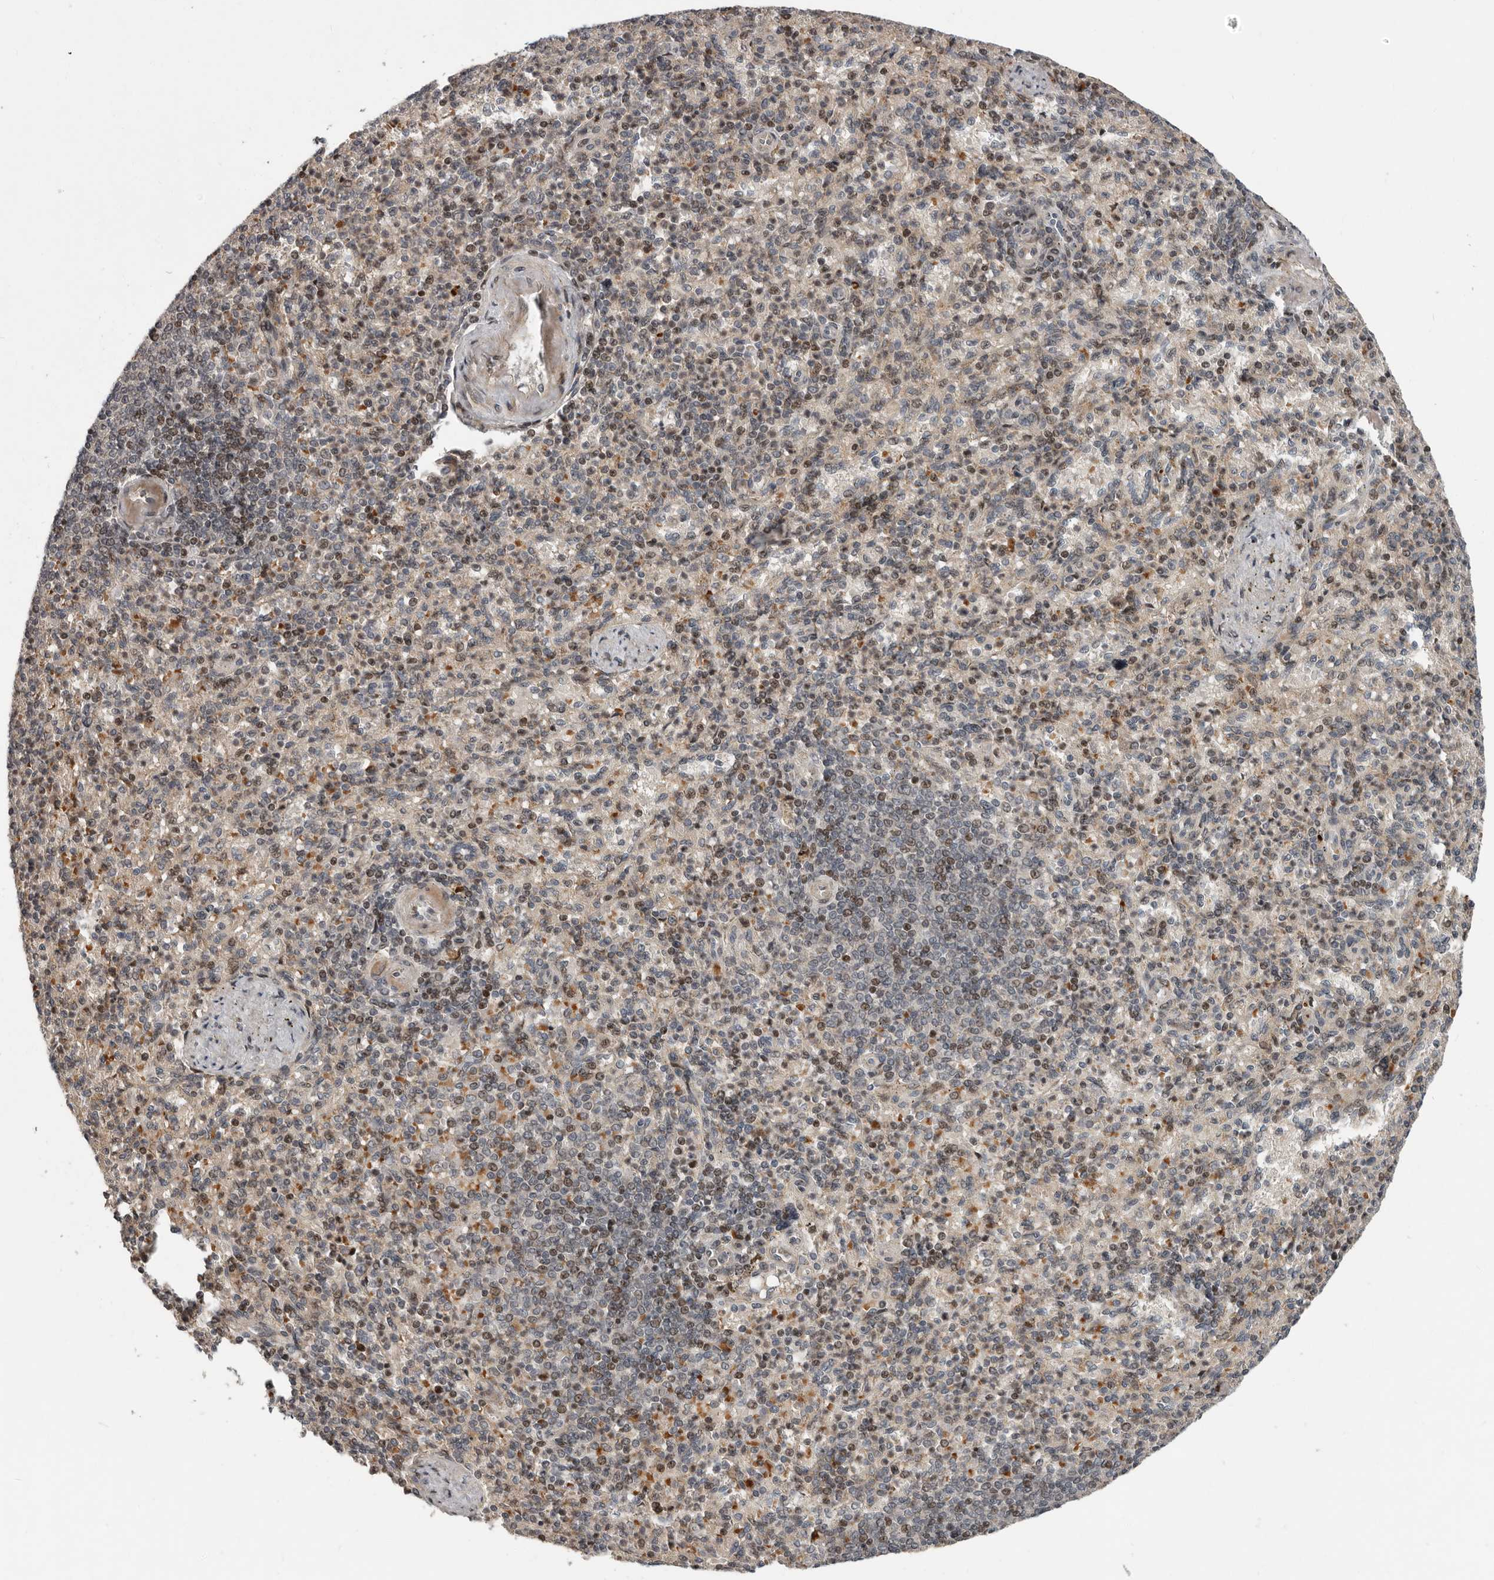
{"staining": {"intensity": "moderate", "quantity": ">75%", "location": "nuclear"}, "tissue": "spleen", "cell_type": "Cells in red pulp", "image_type": "normal", "snomed": [{"axis": "morphology", "description": "Normal tissue, NOS"}, {"axis": "topography", "description": "Spleen"}], "caption": "Immunohistochemistry photomicrograph of benign spleen stained for a protein (brown), which shows medium levels of moderate nuclear positivity in approximately >75% of cells in red pulp.", "gene": "RABIF", "patient": {"sex": "female", "age": 74}}